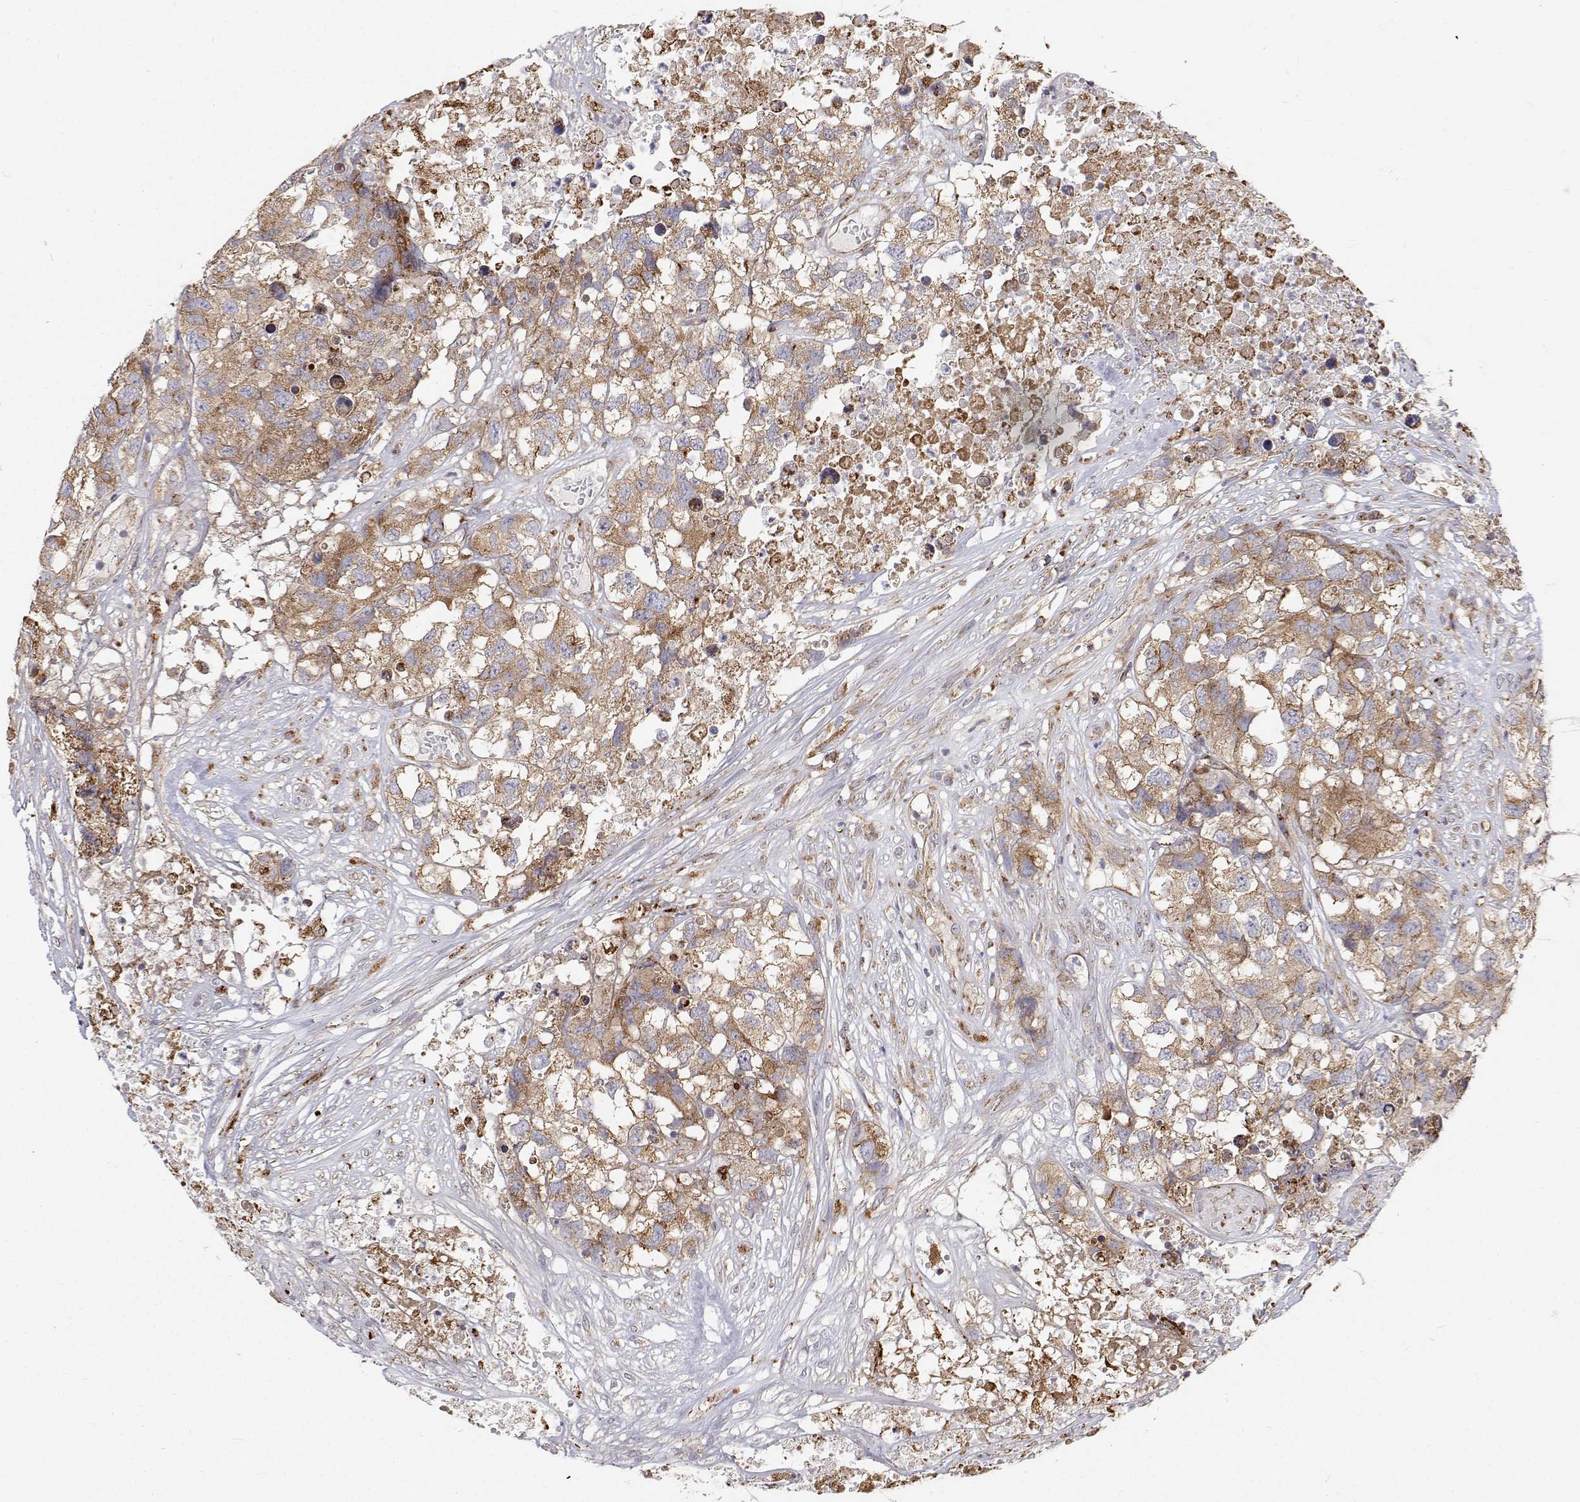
{"staining": {"intensity": "weak", "quantity": ">75%", "location": "cytoplasmic/membranous"}, "tissue": "testis cancer", "cell_type": "Tumor cells", "image_type": "cancer", "snomed": [{"axis": "morphology", "description": "Carcinoma, Embryonal, NOS"}, {"axis": "topography", "description": "Testis"}], "caption": "A low amount of weak cytoplasmic/membranous expression is appreciated in about >75% of tumor cells in testis cancer (embryonal carcinoma) tissue.", "gene": "SPICE1", "patient": {"sex": "male", "age": 83}}